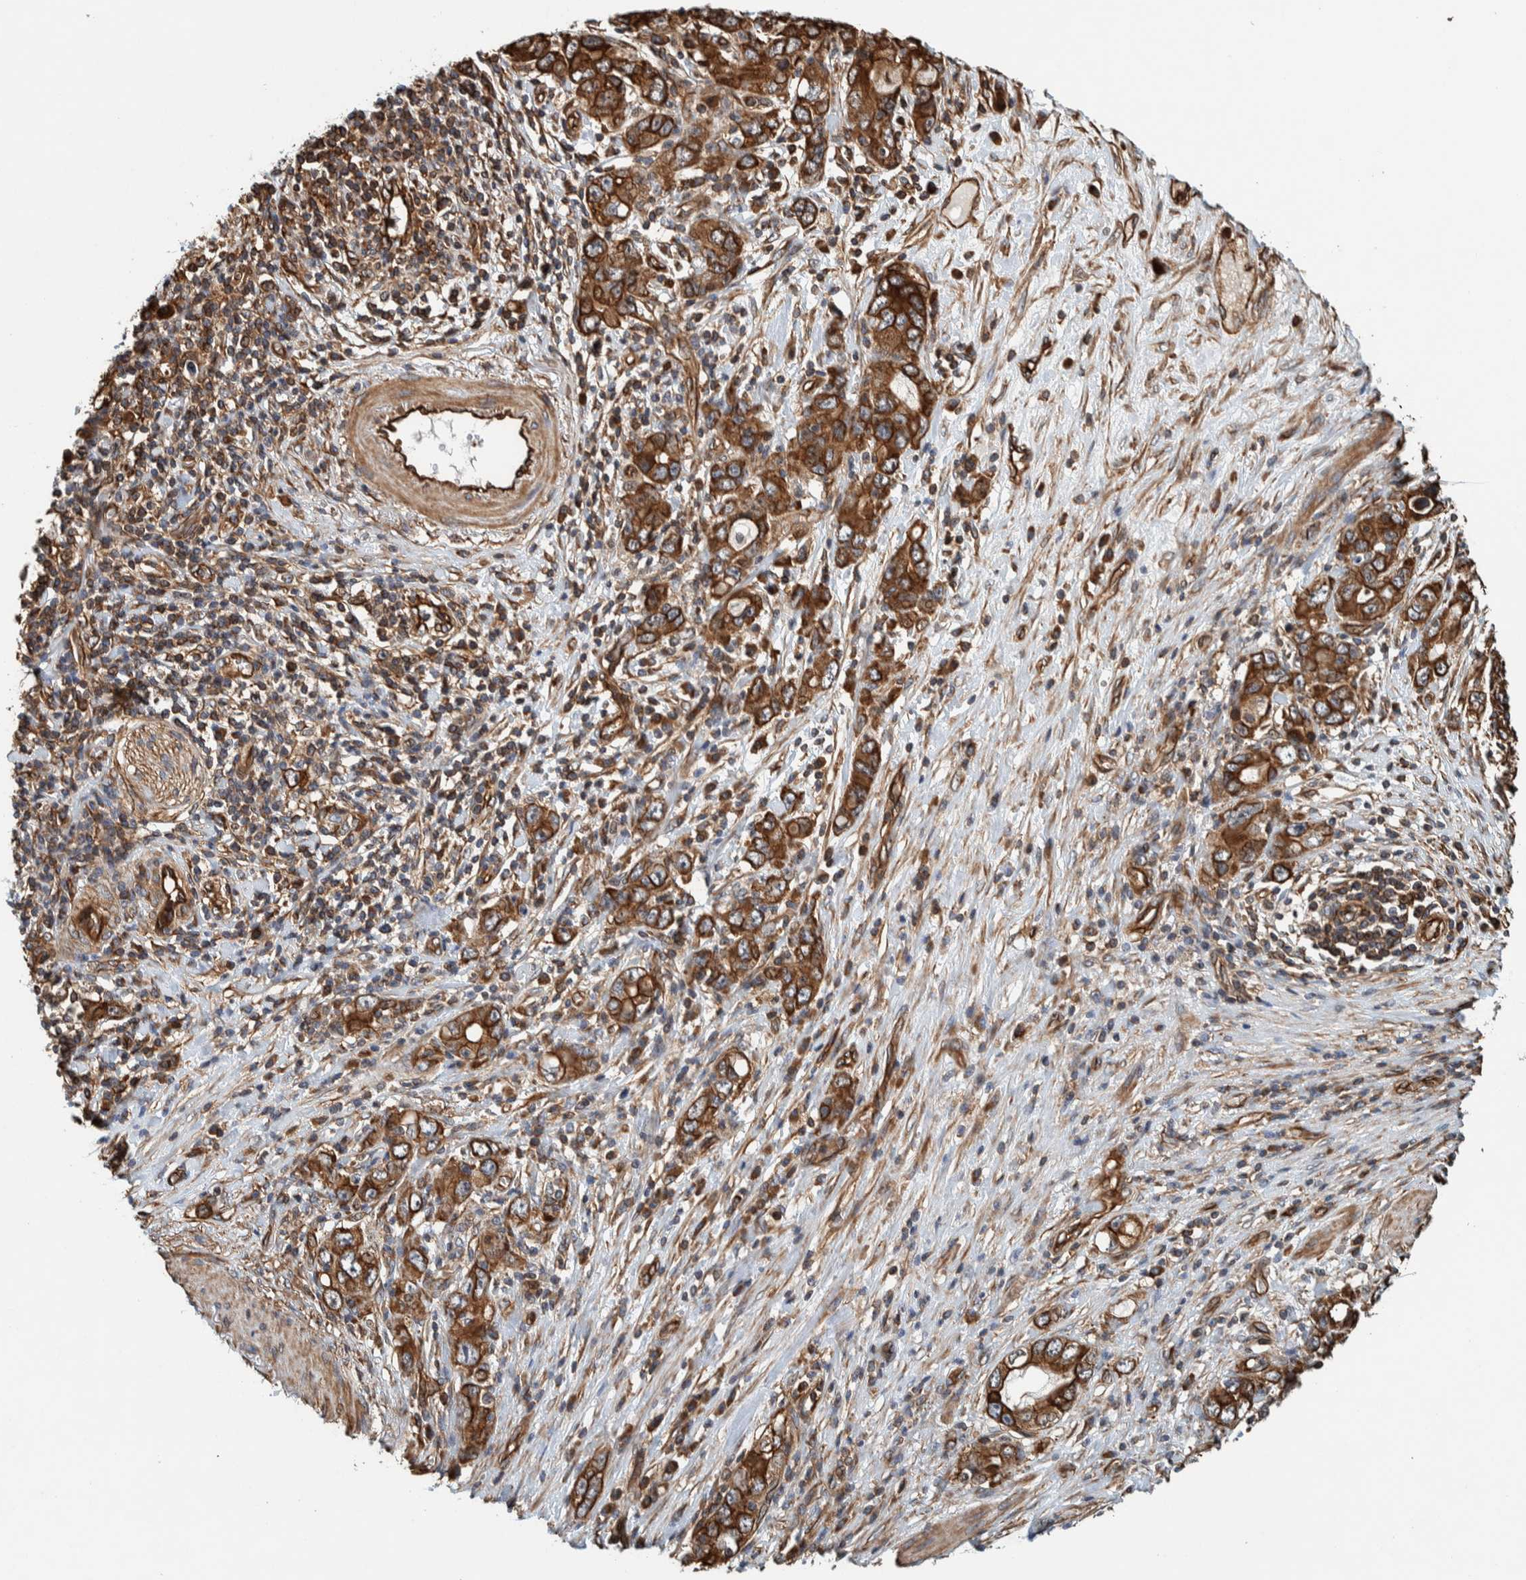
{"staining": {"intensity": "strong", "quantity": ">75%", "location": "cytoplasmic/membranous"}, "tissue": "stomach cancer", "cell_type": "Tumor cells", "image_type": "cancer", "snomed": [{"axis": "morphology", "description": "Adenocarcinoma, NOS"}, {"axis": "topography", "description": "Stomach, lower"}], "caption": "This micrograph reveals stomach adenocarcinoma stained with immunohistochemistry (IHC) to label a protein in brown. The cytoplasmic/membranous of tumor cells show strong positivity for the protein. Nuclei are counter-stained blue.", "gene": "PKD1L1", "patient": {"sex": "female", "age": 93}}